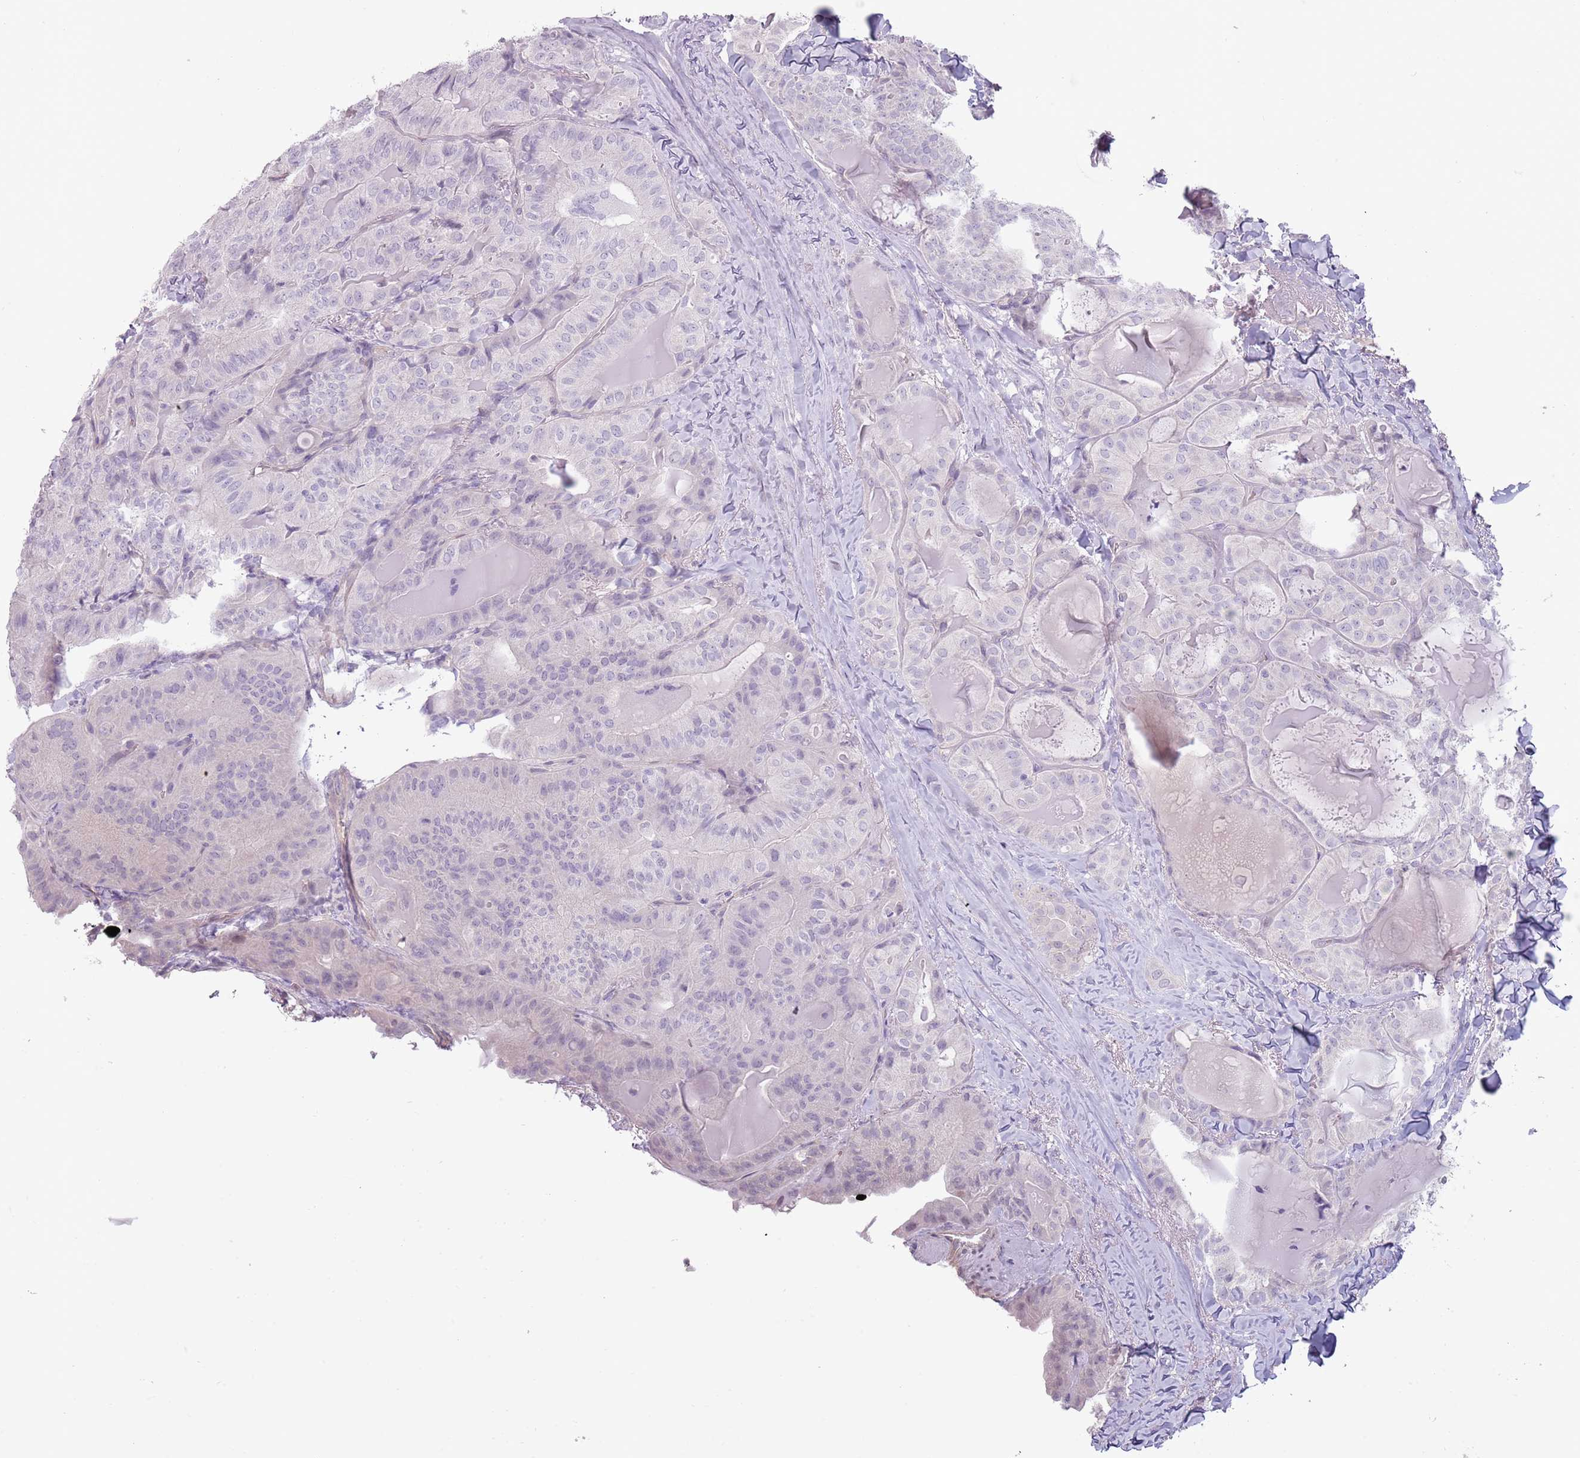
{"staining": {"intensity": "negative", "quantity": "none", "location": "none"}, "tissue": "thyroid cancer", "cell_type": "Tumor cells", "image_type": "cancer", "snomed": [{"axis": "morphology", "description": "Papillary adenocarcinoma, NOS"}, {"axis": "topography", "description": "Thyroid gland"}], "caption": "This histopathology image is of thyroid cancer stained with immunohistochemistry to label a protein in brown with the nuclei are counter-stained blue. There is no expression in tumor cells.", "gene": "RFX2", "patient": {"sex": "female", "age": 68}}